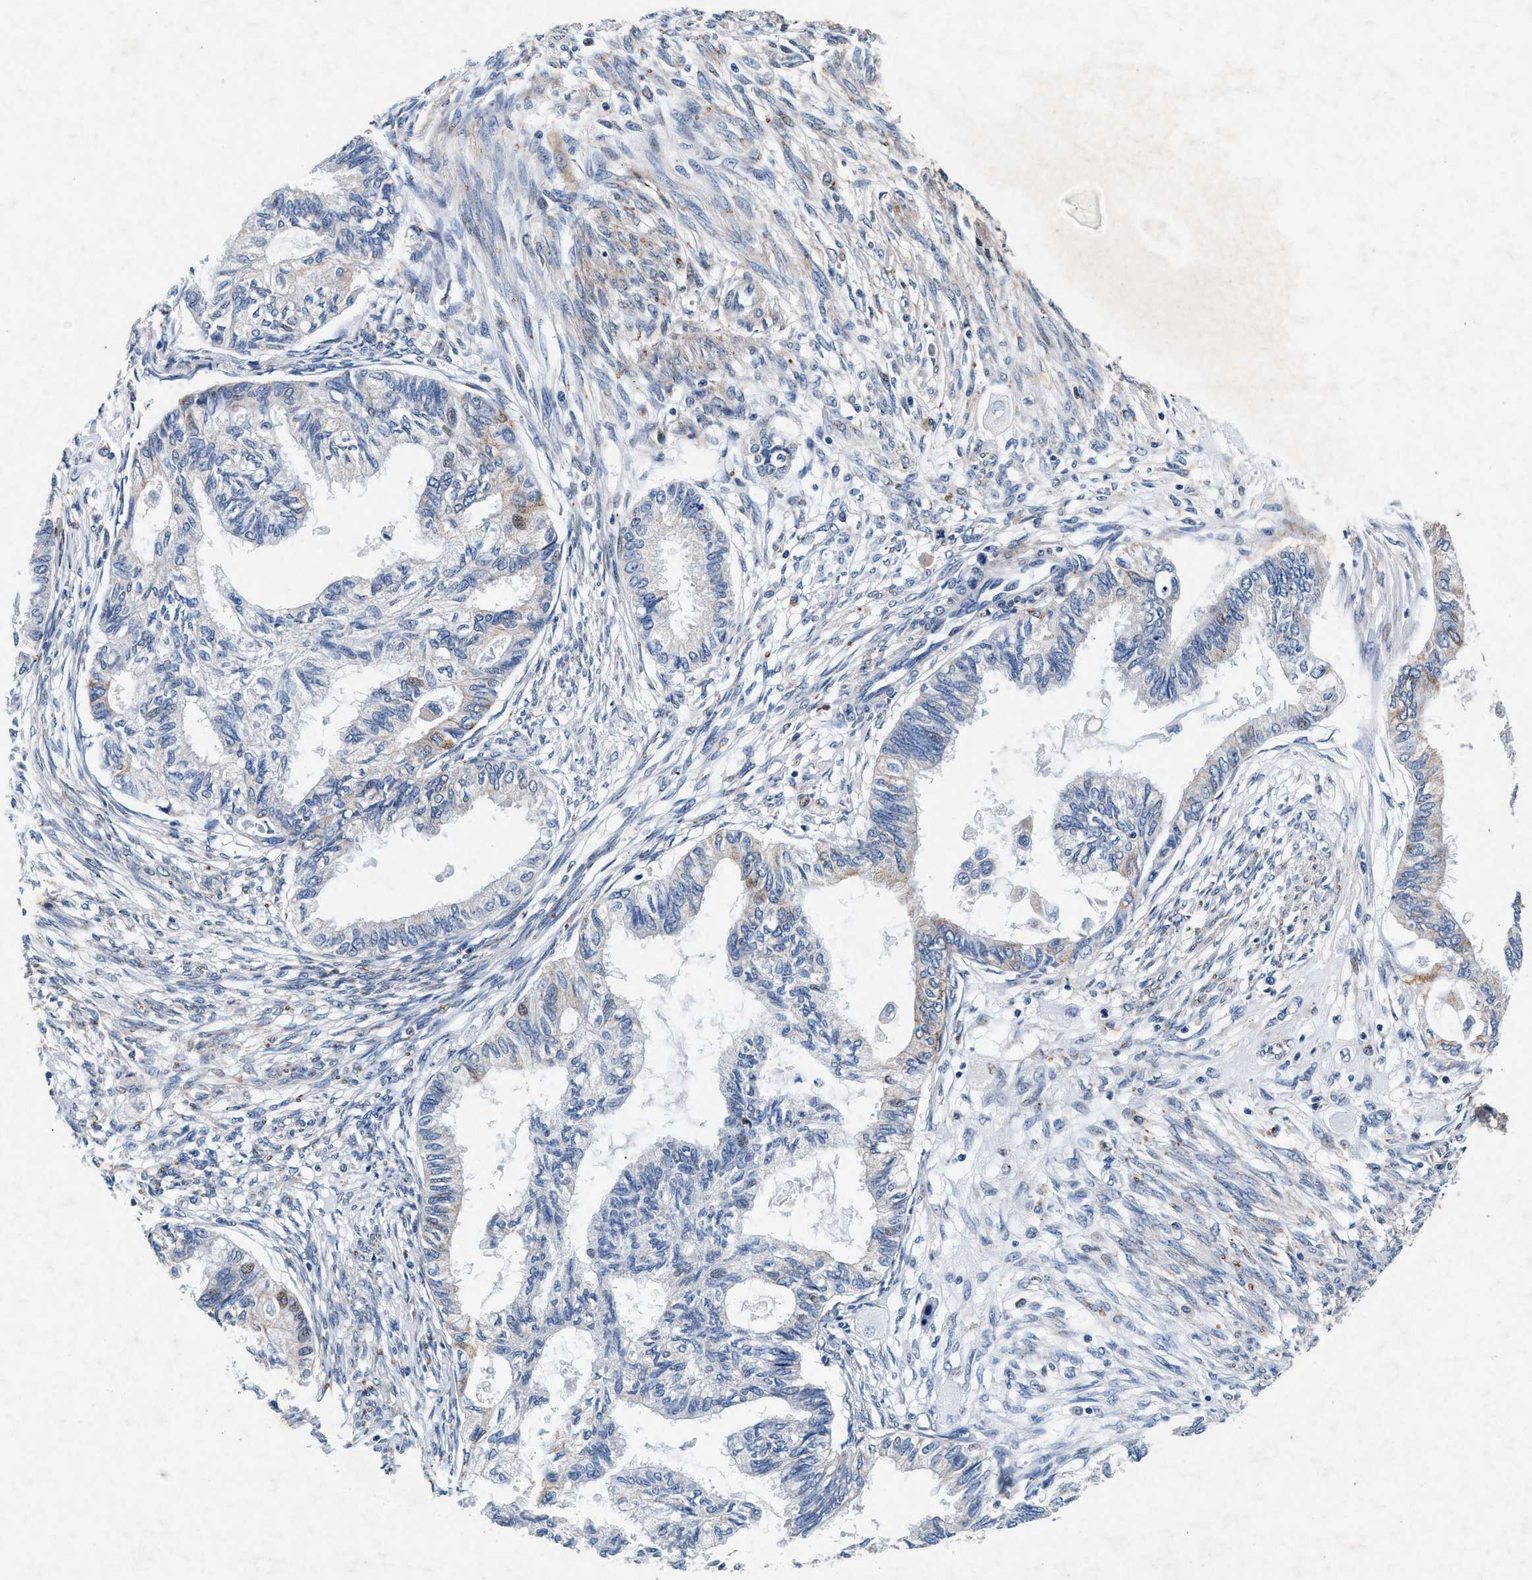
{"staining": {"intensity": "negative", "quantity": "none", "location": "none"}, "tissue": "cervical cancer", "cell_type": "Tumor cells", "image_type": "cancer", "snomed": [{"axis": "morphology", "description": "Normal tissue, NOS"}, {"axis": "morphology", "description": "Adenocarcinoma, NOS"}, {"axis": "topography", "description": "Cervix"}, {"axis": "topography", "description": "Endometrium"}], "caption": "Photomicrograph shows no protein staining in tumor cells of cervical cancer tissue.", "gene": "SLC8A1", "patient": {"sex": "female", "age": 86}}